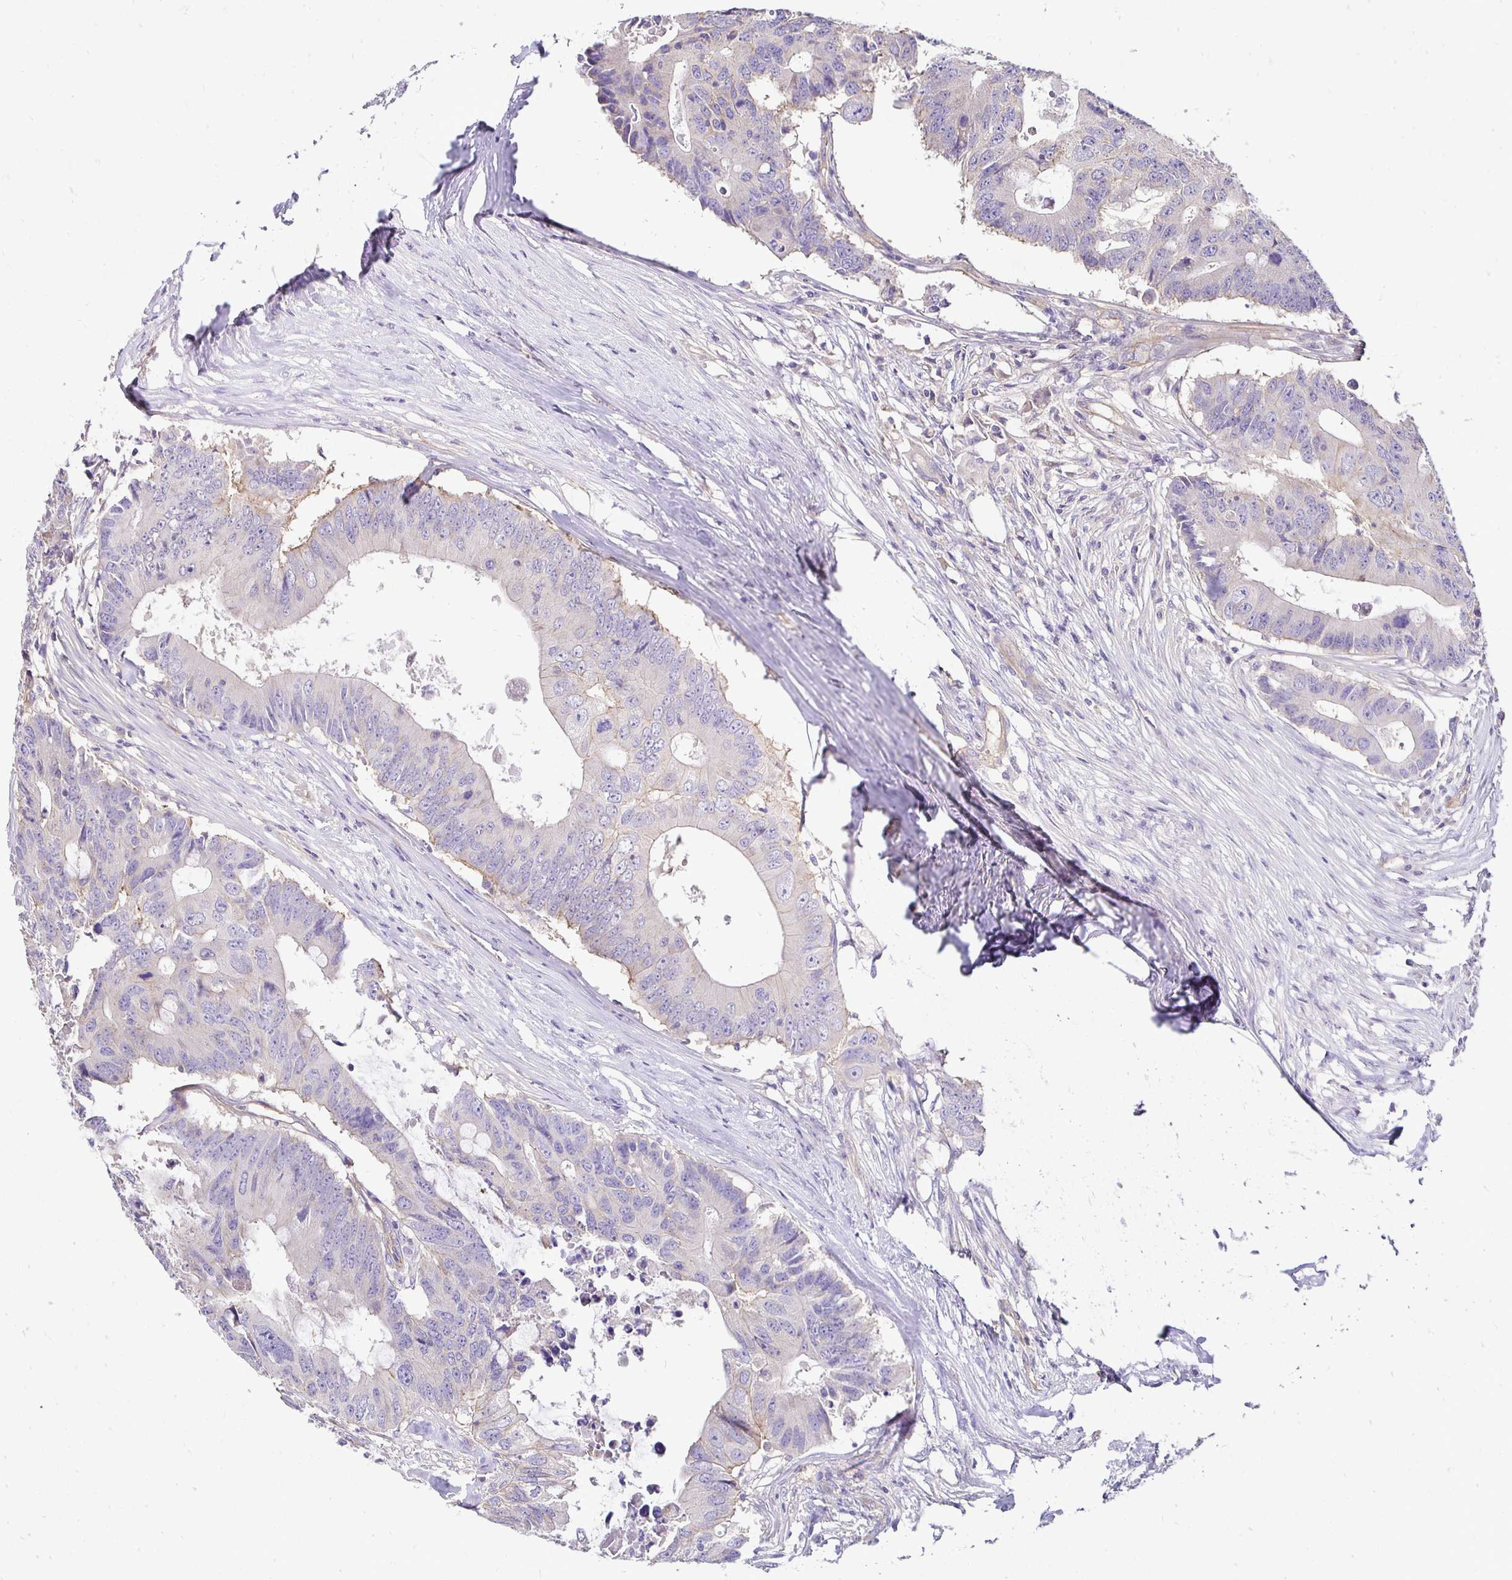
{"staining": {"intensity": "negative", "quantity": "none", "location": "none"}, "tissue": "colorectal cancer", "cell_type": "Tumor cells", "image_type": "cancer", "snomed": [{"axis": "morphology", "description": "Adenocarcinoma, NOS"}, {"axis": "topography", "description": "Colon"}], "caption": "Immunohistochemistry (IHC) of human colorectal cancer (adenocarcinoma) demonstrates no positivity in tumor cells. The staining was performed using DAB to visualize the protein expression in brown, while the nuclei were stained in blue with hematoxylin (Magnification: 20x).", "gene": "SLC9A1", "patient": {"sex": "male", "age": 71}}